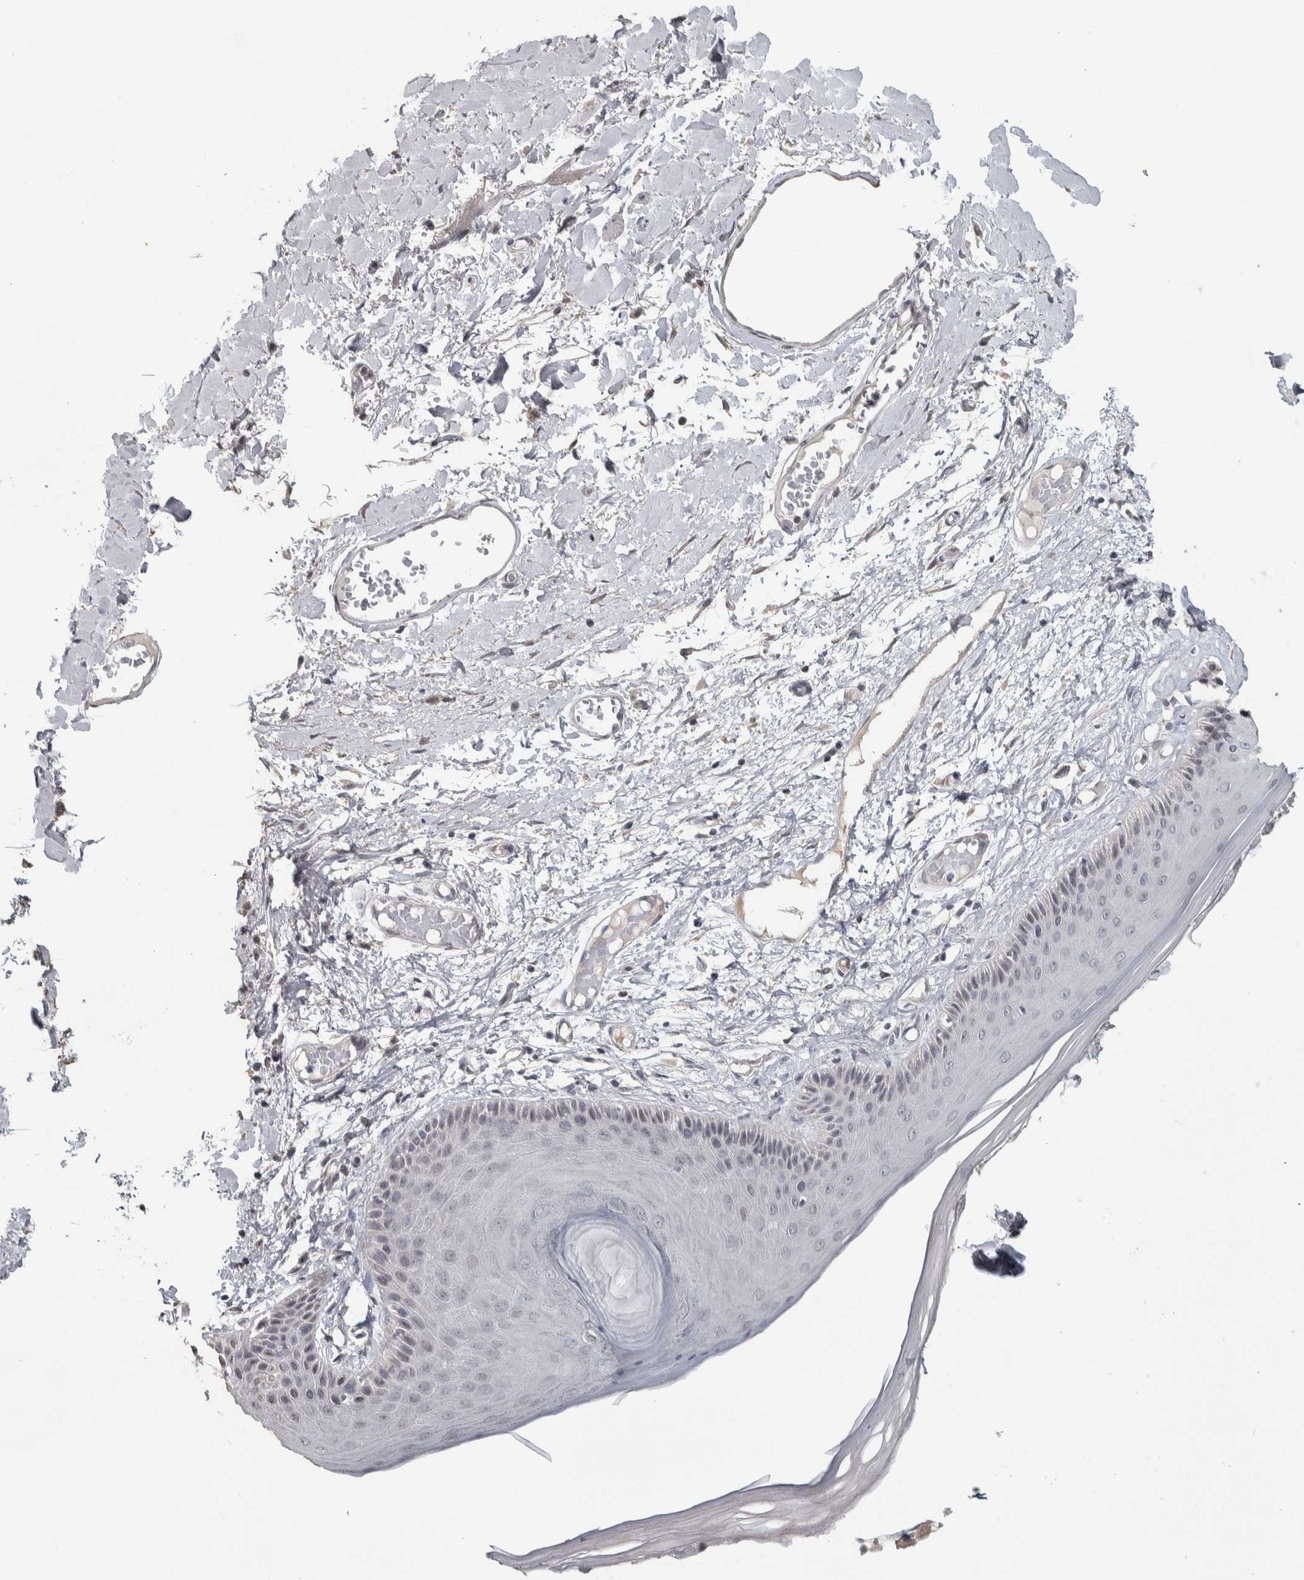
{"staining": {"intensity": "weak", "quantity": "<25%", "location": "cytoplasmic/membranous"}, "tissue": "skin", "cell_type": "Epidermal cells", "image_type": "normal", "snomed": [{"axis": "morphology", "description": "Normal tissue, NOS"}, {"axis": "topography", "description": "Vulva"}], "caption": "The histopathology image reveals no significant staining in epidermal cells of skin.", "gene": "NECAB1", "patient": {"sex": "female", "age": 73}}